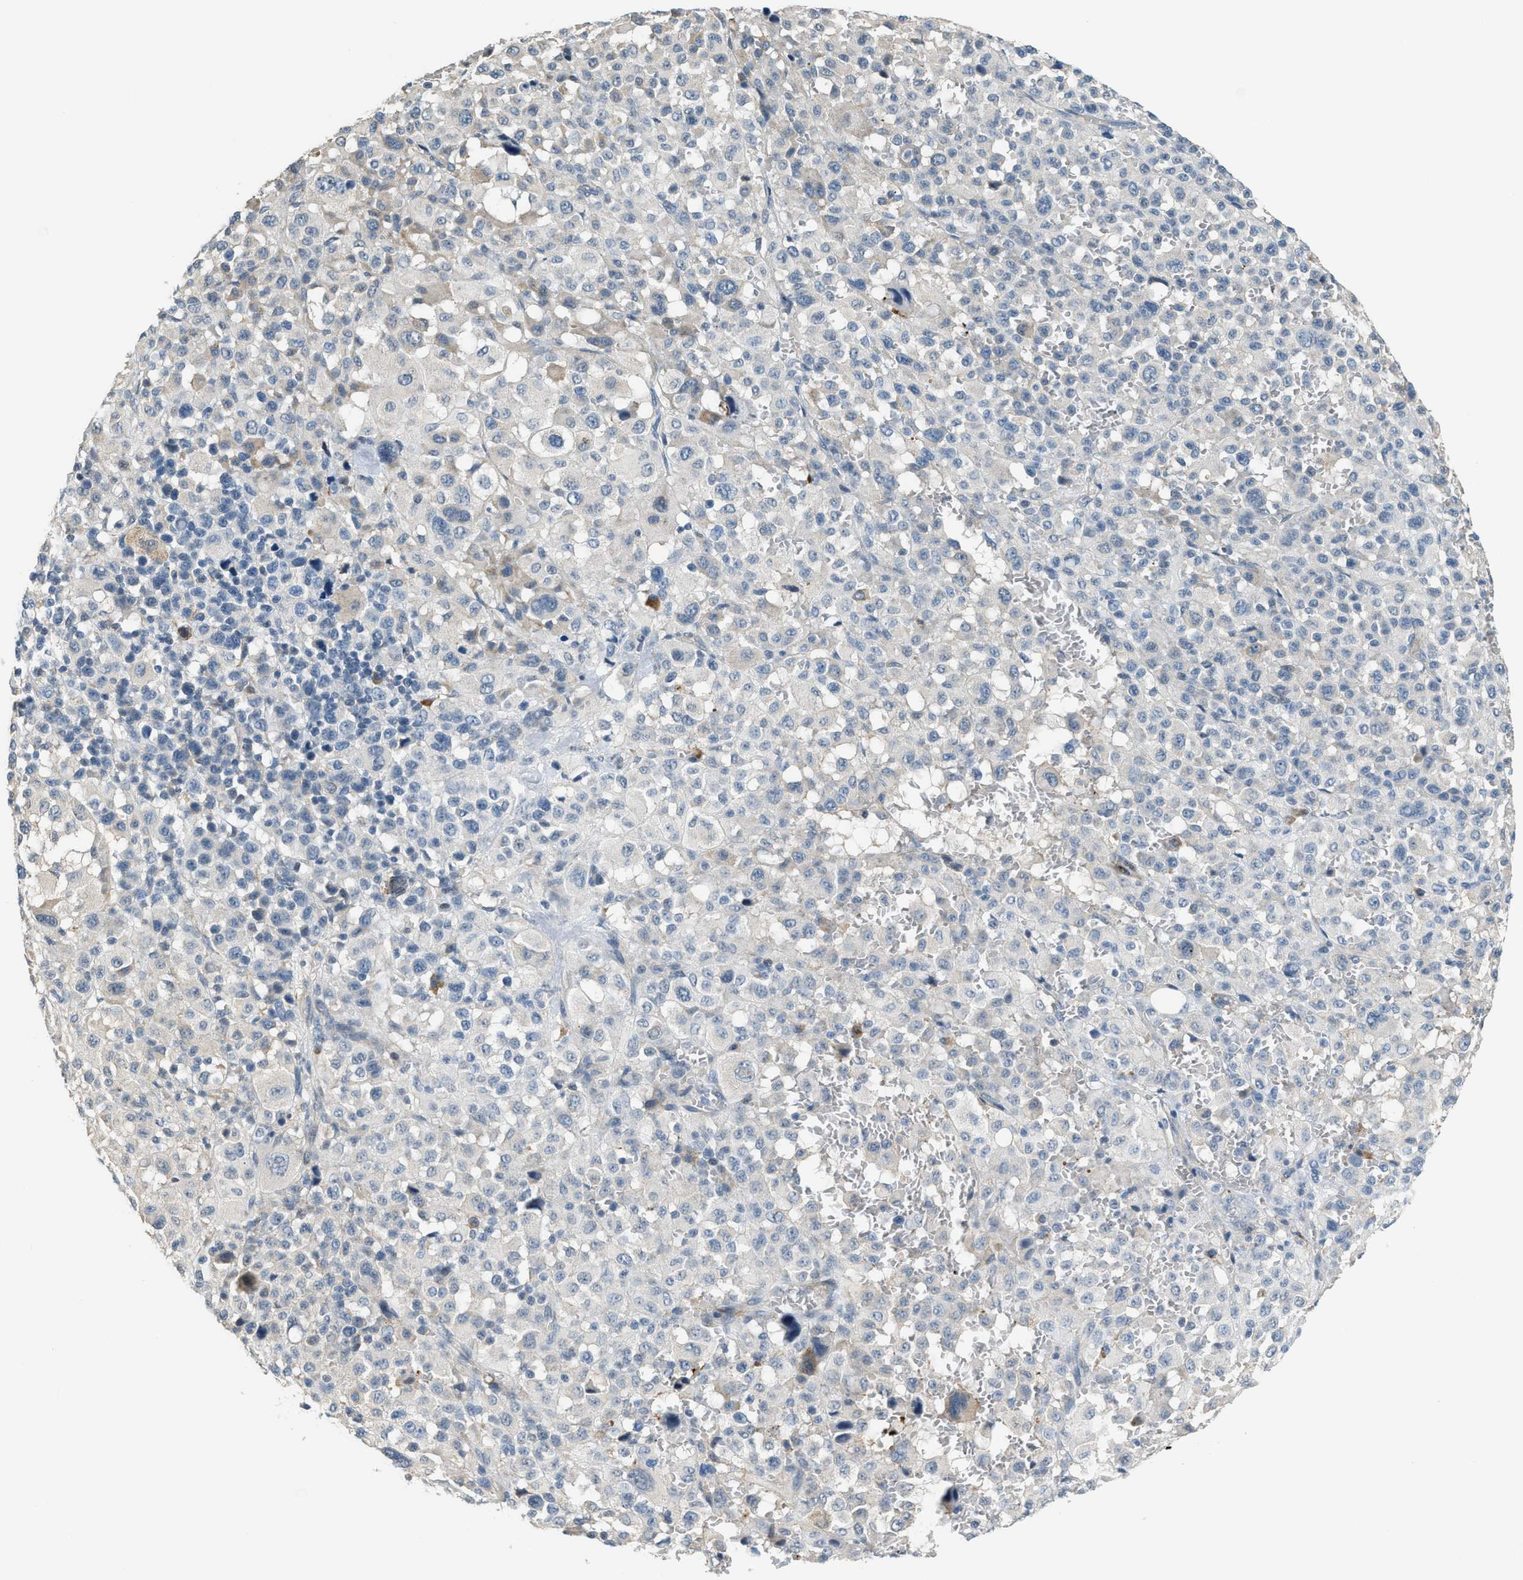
{"staining": {"intensity": "negative", "quantity": "none", "location": "none"}, "tissue": "melanoma", "cell_type": "Tumor cells", "image_type": "cancer", "snomed": [{"axis": "morphology", "description": "Malignant melanoma, Metastatic site"}, {"axis": "topography", "description": "Skin"}], "caption": "This is a image of immunohistochemistry (IHC) staining of melanoma, which shows no expression in tumor cells.", "gene": "TMEM154", "patient": {"sex": "female", "age": 74}}